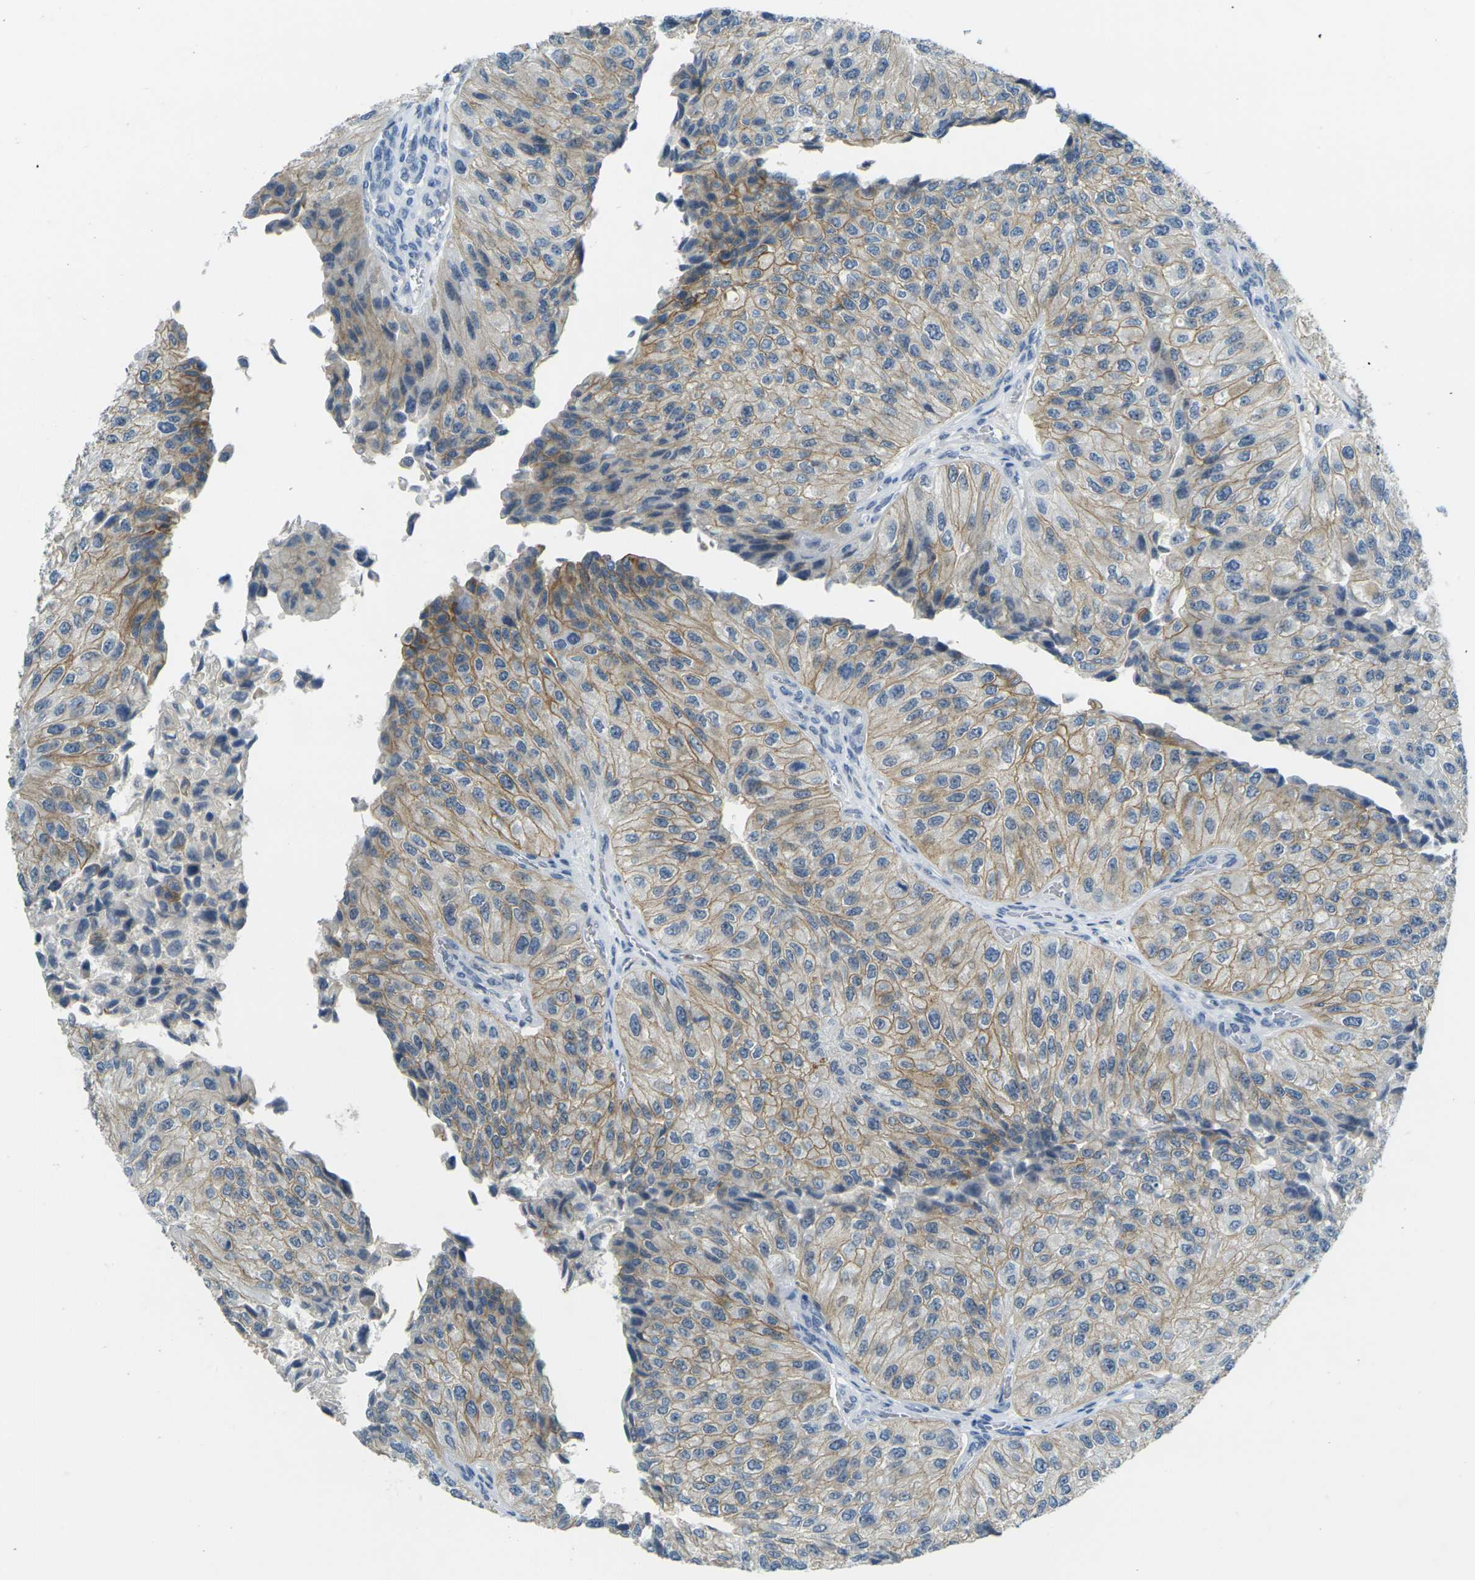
{"staining": {"intensity": "moderate", "quantity": "25%-75%", "location": "cytoplasmic/membranous"}, "tissue": "urothelial cancer", "cell_type": "Tumor cells", "image_type": "cancer", "snomed": [{"axis": "morphology", "description": "Urothelial carcinoma, High grade"}, {"axis": "topography", "description": "Kidney"}, {"axis": "topography", "description": "Urinary bladder"}], "caption": "Urothelial carcinoma (high-grade) stained for a protein (brown) demonstrates moderate cytoplasmic/membranous positive expression in approximately 25%-75% of tumor cells.", "gene": "SPTBN2", "patient": {"sex": "male", "age": 77}}